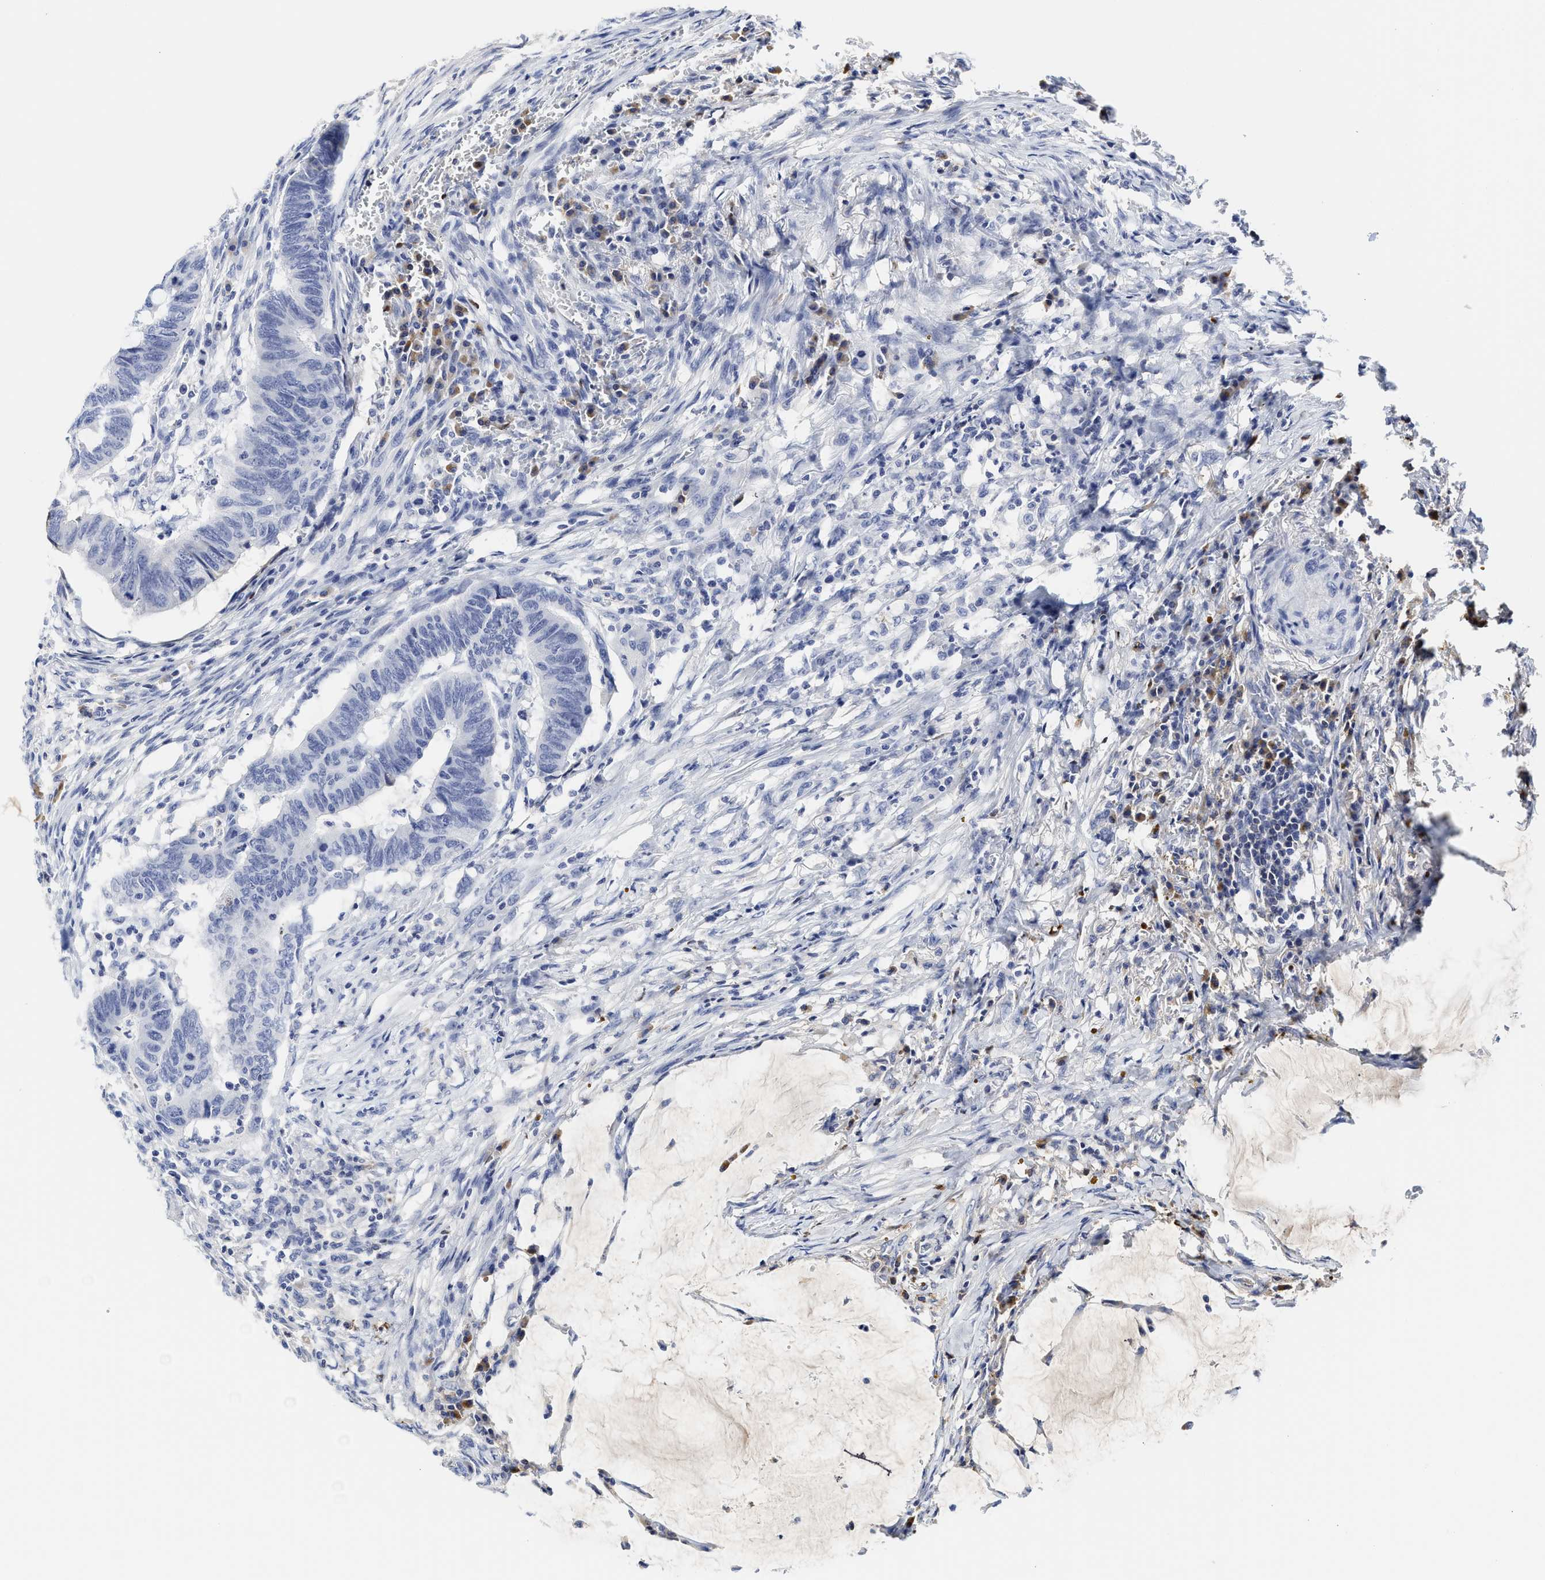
{"staining": {"intensity": "negative", "quantity": "none", "location": "none"}, "tissue": "colorectal cancer", "cell_type": "Tumor cells", "image_type": "cancer", "snomed": [{"axis": "morphology", "description": "Normal tissue, NOS"}, {"axis": "morphology", "description": "Adenocarcinoma, NOS"}, {"axis": "topography", "description": "Rectum"}, {"axis": "topography", "description": "Peripheral nerve tissue"}], "caption": "A photomicrograph of colorectal adenocarcinoma stained for a protein displays no brown staining in tumor cells. (Stains: DAB (3,3'-diaminobenzidine) IHC with hematoxylin counter stain, Microscopy: brightfield microscopy at high magnification).", "gene": "C2", "patient": {"sex": "male", "age": 92}}